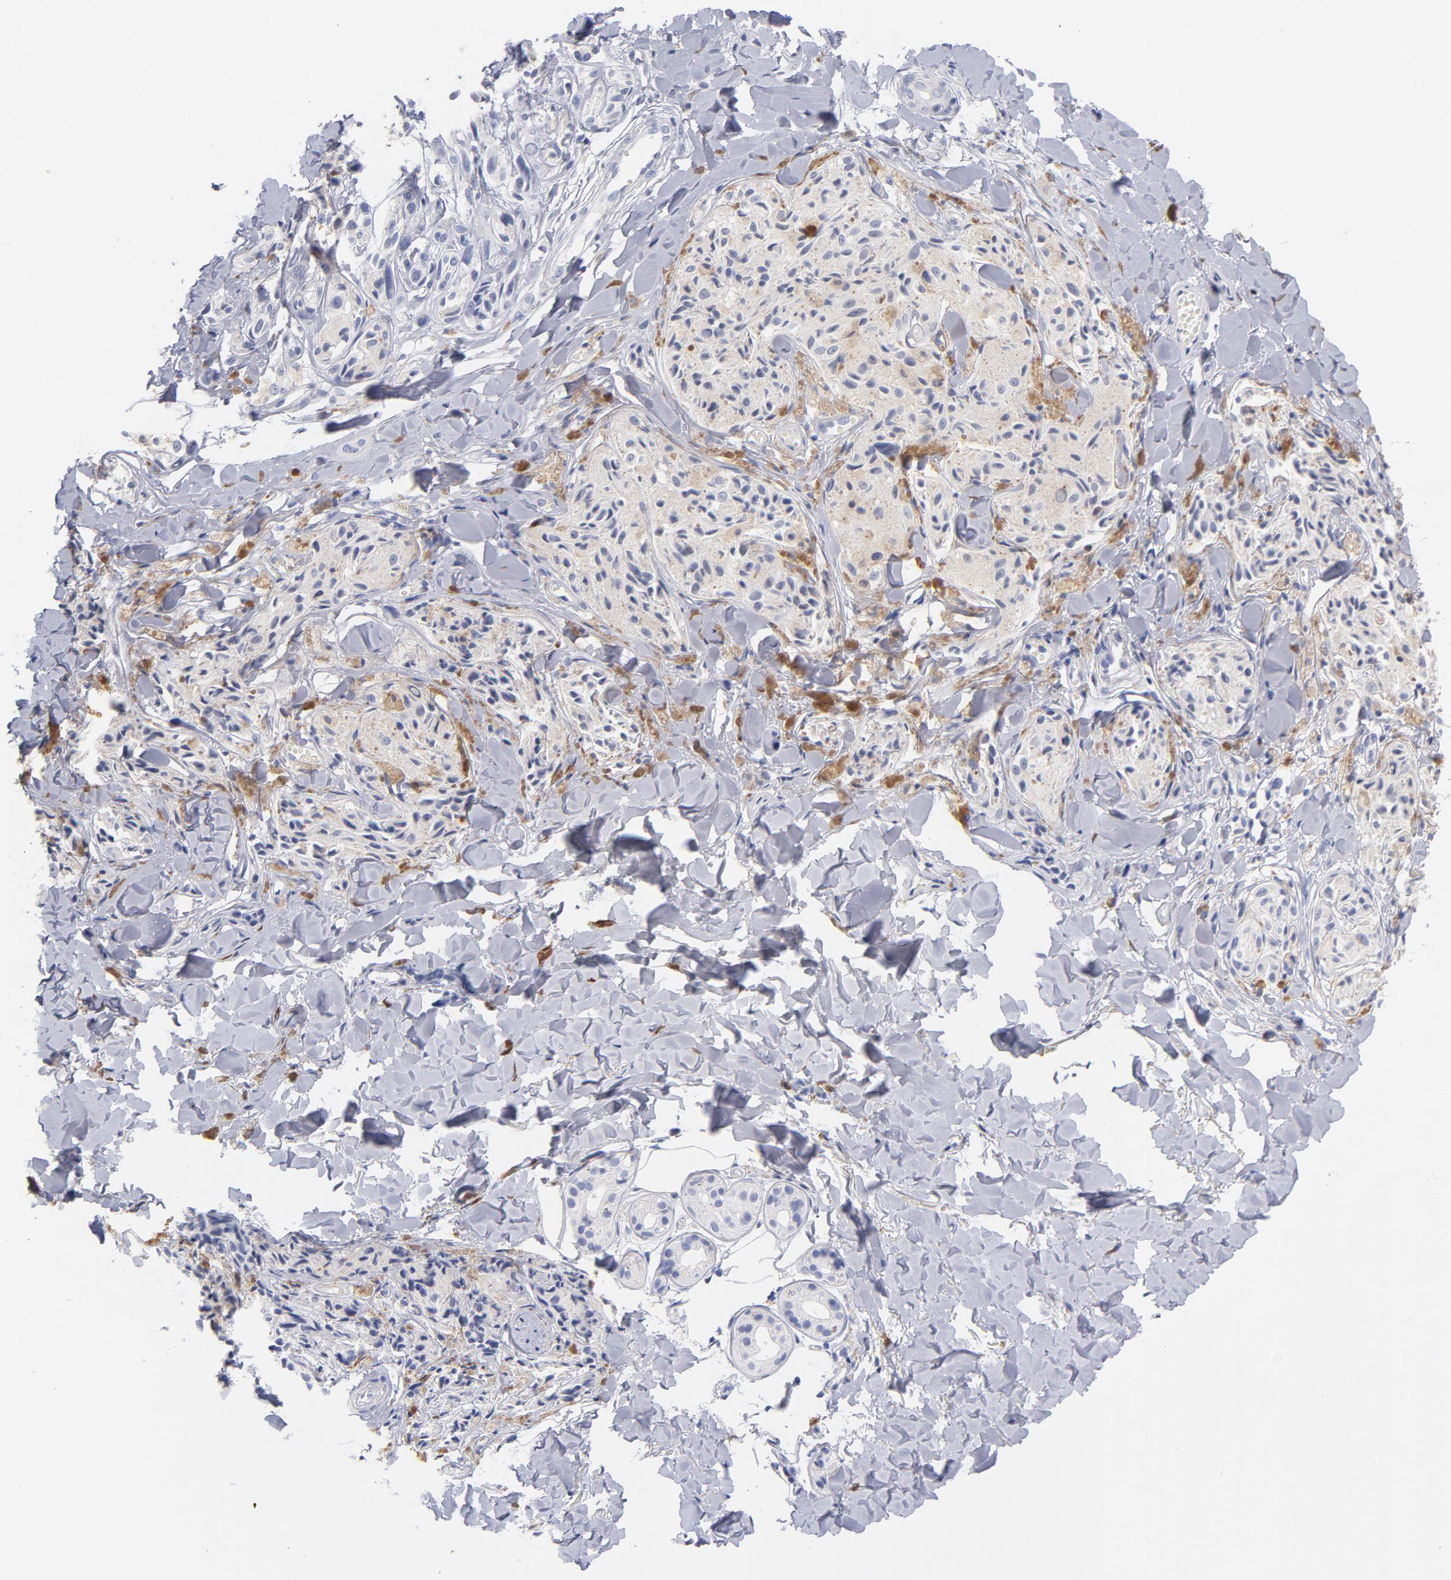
{"staining": {"intensity": "weak", "quantity": ">75%", "location": "cytoplasmic/membranous"}, "tissue": "melanoma", "cell_type": "Tumor cells", "image_type": "cancer", "snomed": [{"axis": "morphology", "description": "Malignant melanoma, Metastatic site"}, {"axis": "topography", "description": "Skin"}], "caption": "Tumor cells demonstrate low levels of weak cytoplasmic/membranous expression in about >75% of cells in human melanoma.", "gene": "SCGN", "patient": {"sex": "female", "age": 66}}